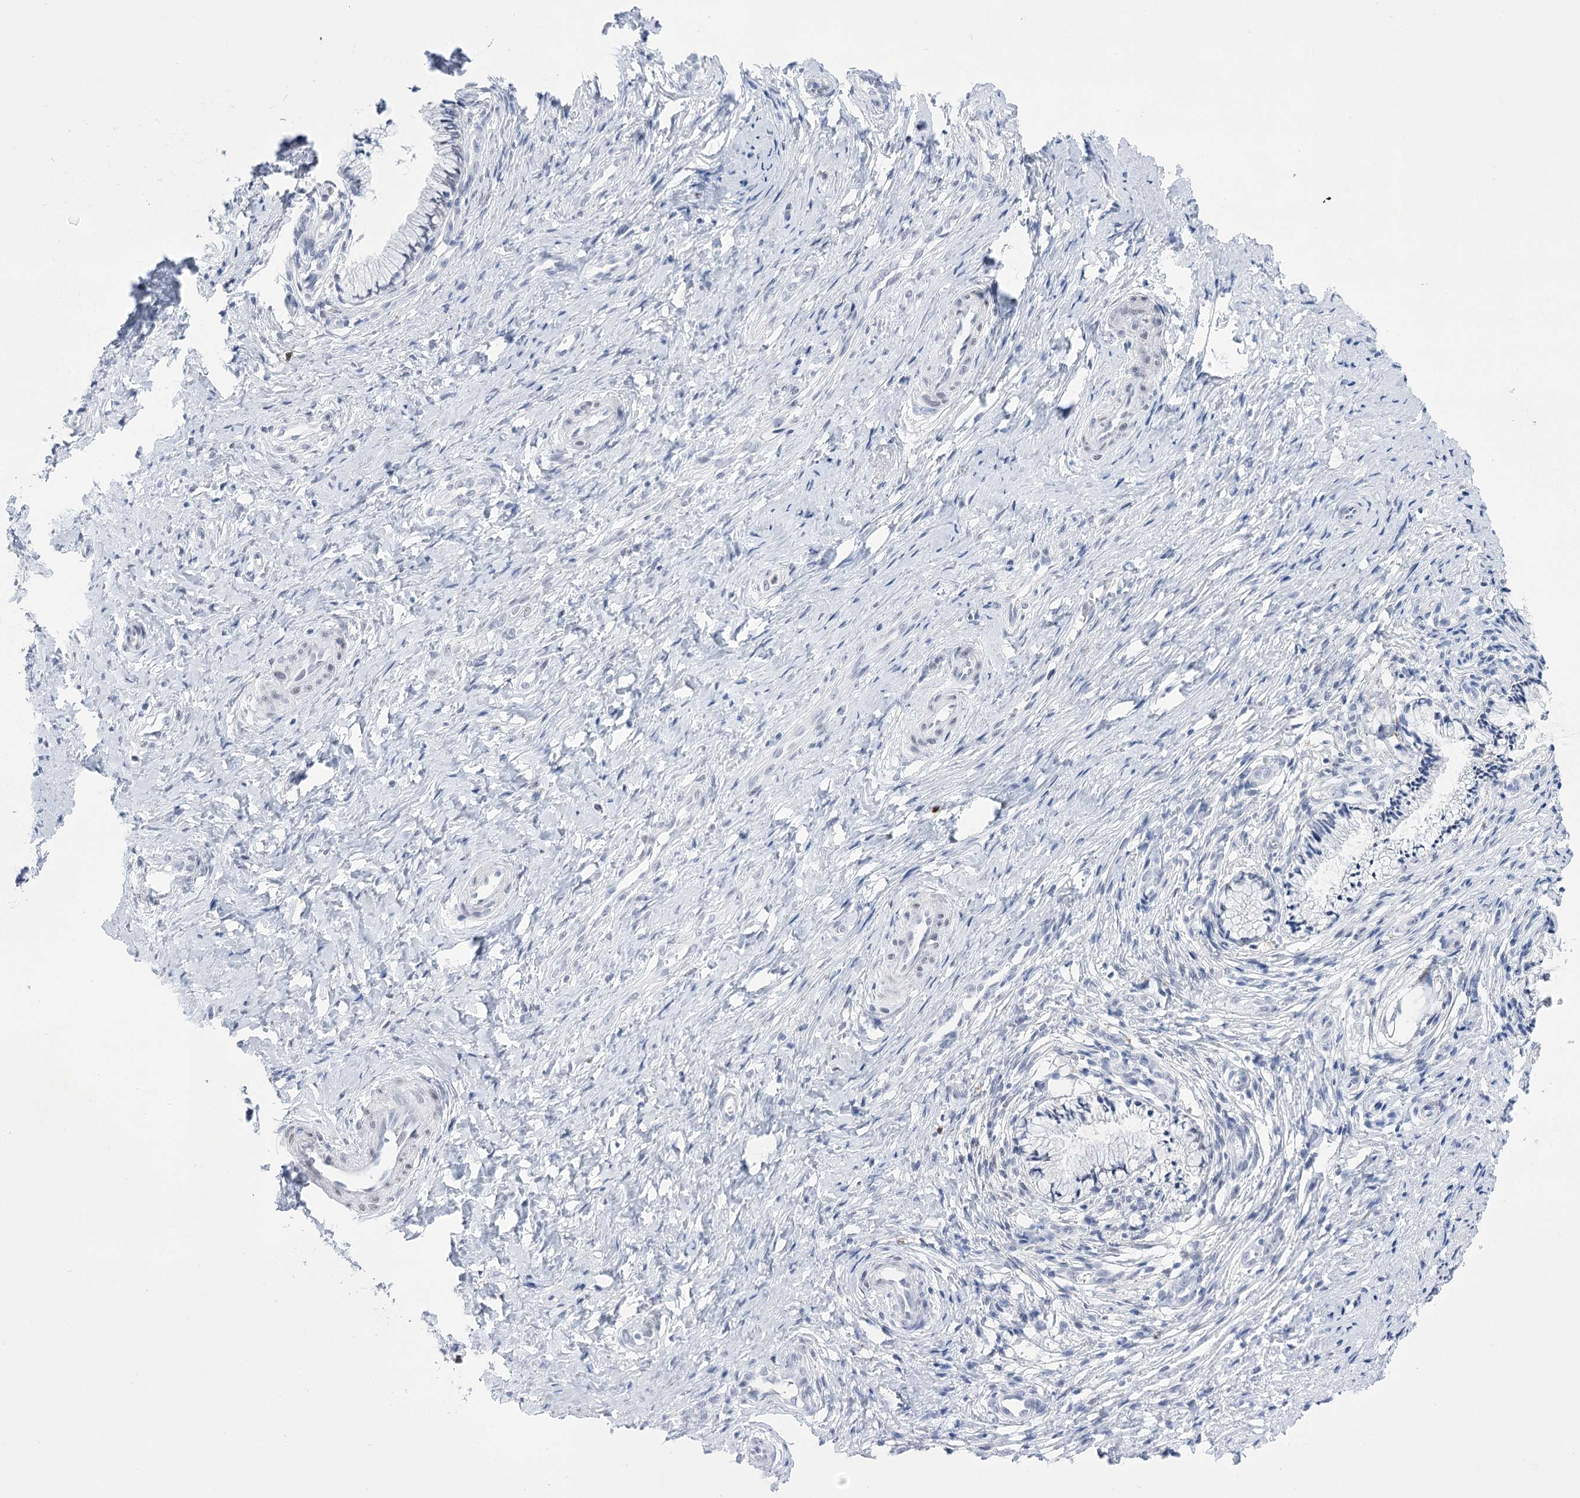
{"staining": {"intensity": "negative", "quantity": "none", "location": "none"}, "tissue": "cervix", "cell_type": "Glandular cells", "image_type": "normal", "snomed": [{"axis": "morphology", "description": "Normal tissue, NOS"}, {"axis": "topography", "description": "Cervix"}], "caption": "High magnification brightfield microscopy of unremarkable cervix stained with DAB (brown) and counterstained with hematoxylin (blue): glandular cells show no significant expression.", "gene": "HORMAD1", "patient": {"sex": "female", "age": 36}}